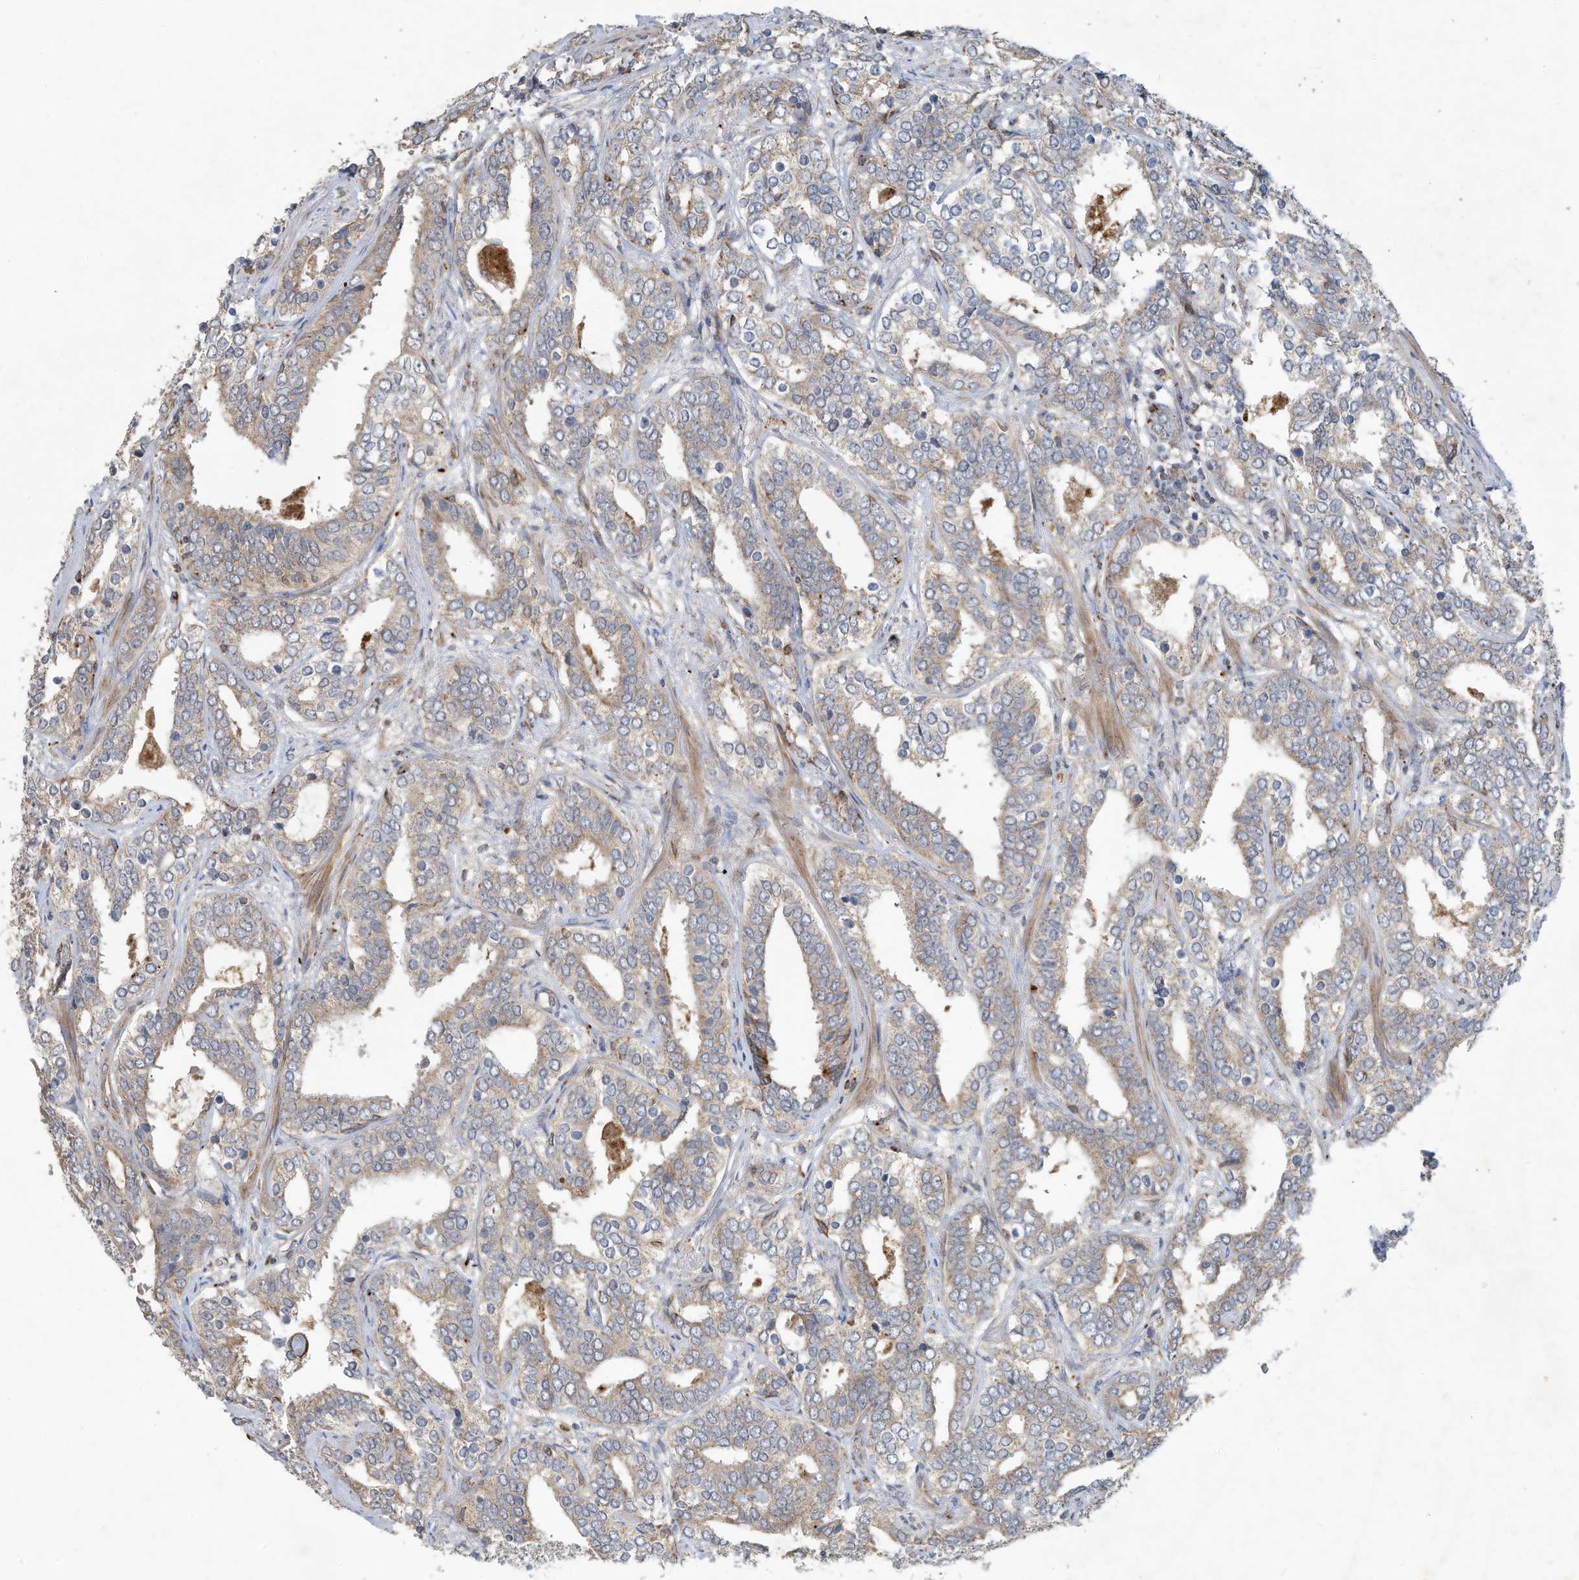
{"staining": {"intensity": "weak", "quantity": "25%-75%", "location": "cytoplasmic/membranous"}, "tissue": "prostate cancer", "cell_type": "Tumor cells", "image_type": "cancer", "snomed": [{"axis": "morphology", "description": "Adenocarcinoma, High grade"}, {"axis": "topography", "description": "Prostate"}], "caption": "Adenocarcinoma (high-grade) (prostate) was stained to show a protein in brown. There is low levels of weak cytoplasmic/membranous staining in about 25%-75% of tumor cells. (brown staining indicates protein expression, while blue staining denotes nuclei).", "gene": "C2orf74", "patient": {"sex": "male", "age": 62}}